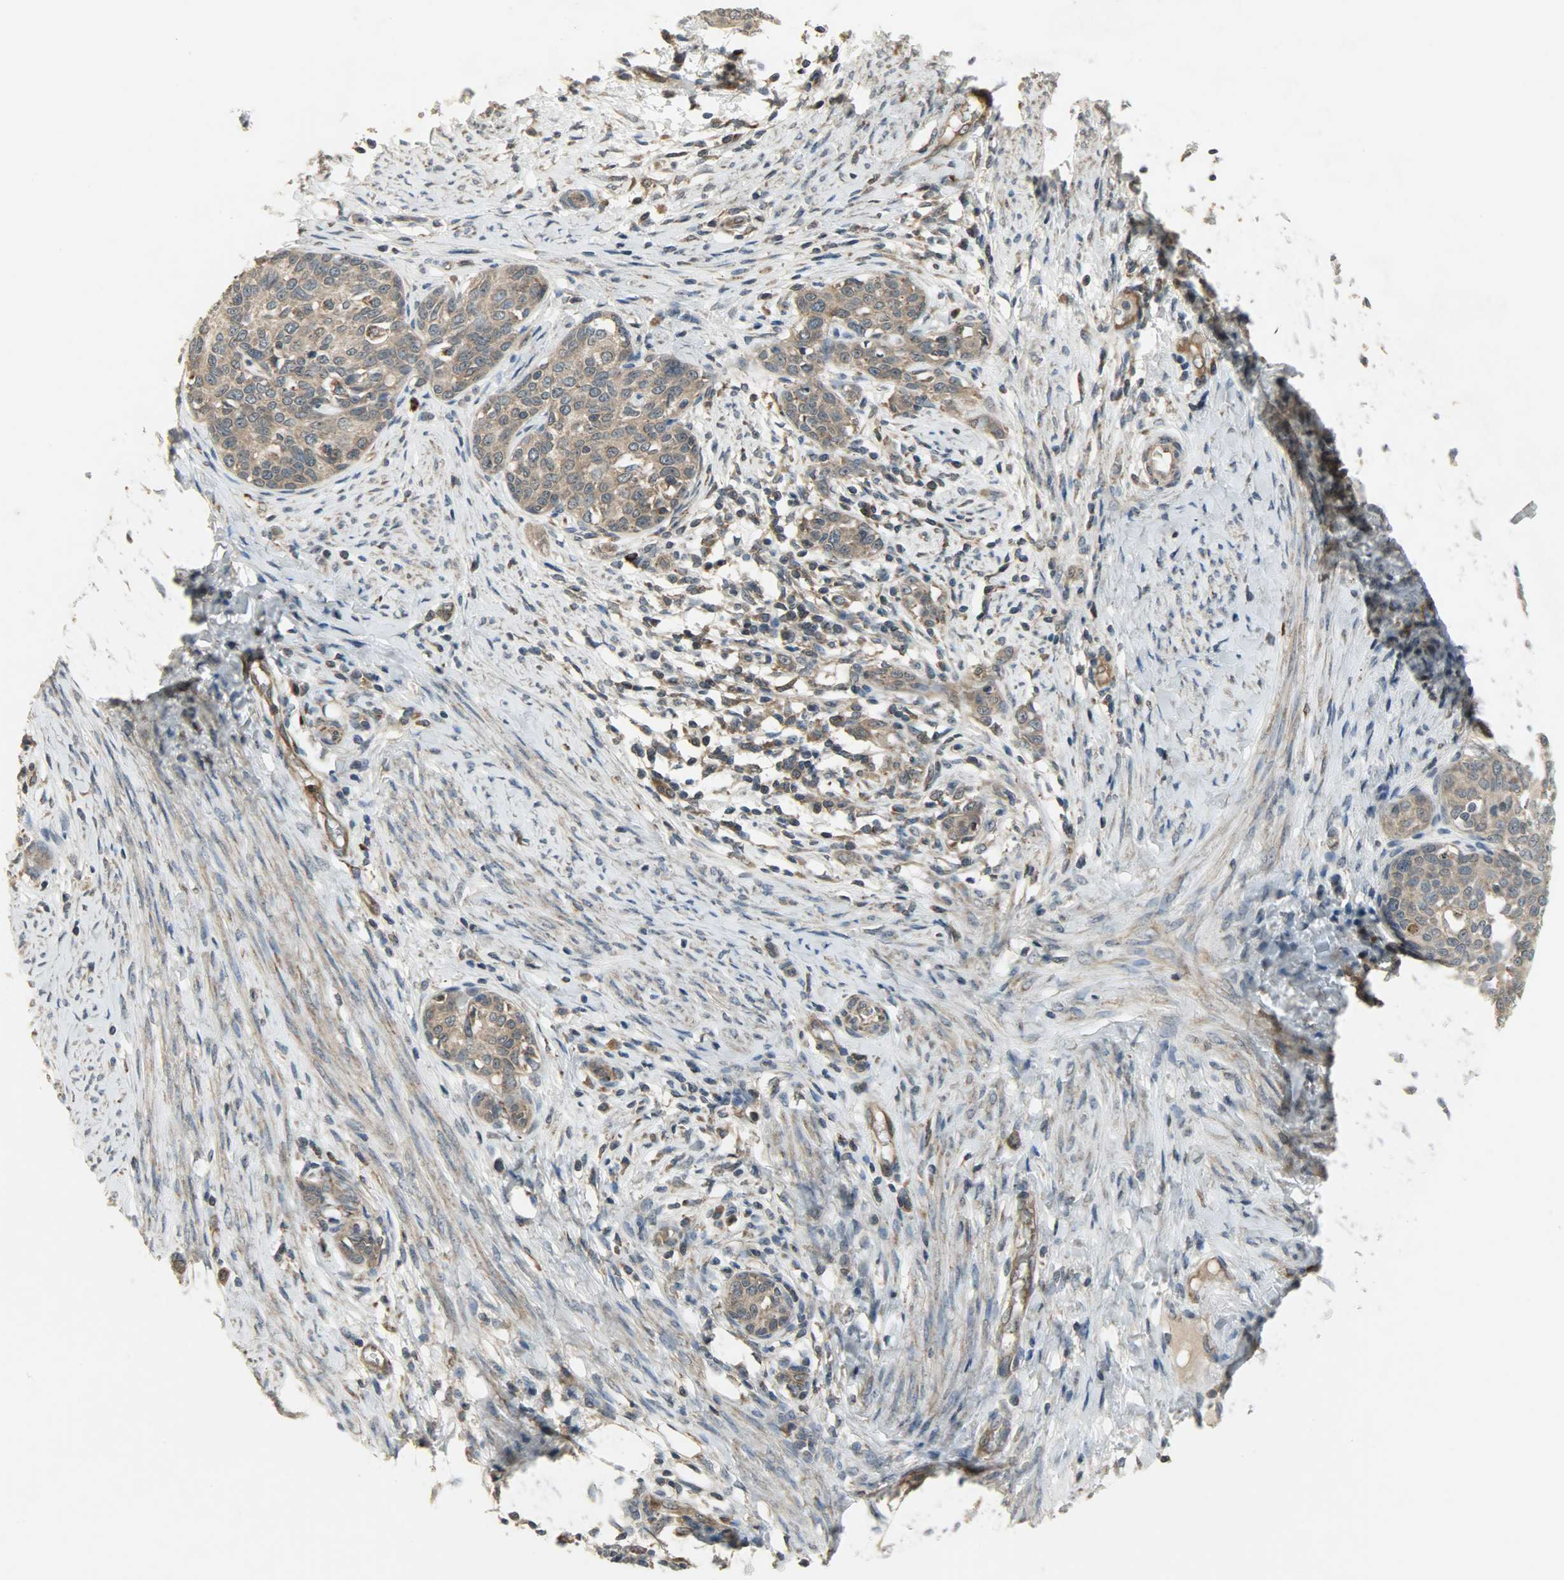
{"staining": {"intensity": "strong", "quantity": ">75%", "location": "cytoplasmic/membranous,nuclear"}, "tissue": "cervical cancer", "cell_type": "Tumor cells", "image_type": "cancer", "snomed": [{"axis": "morphology", "description": "Squamous cell carcinoma, NOS"}, {"axis": "morphology", "description": "Adenocarcinoma, NOS"}, {"axis": "topography", "description": "Cervix"}], "caption": "Protein expression analysis of human adenocarcinoma (cervical) reveals strong cytoplasmic/membranous and nuclear positivity in about >75% of tumor cells.", "gene": "AMT", "patient": {"sex": "female", "age": 52}}